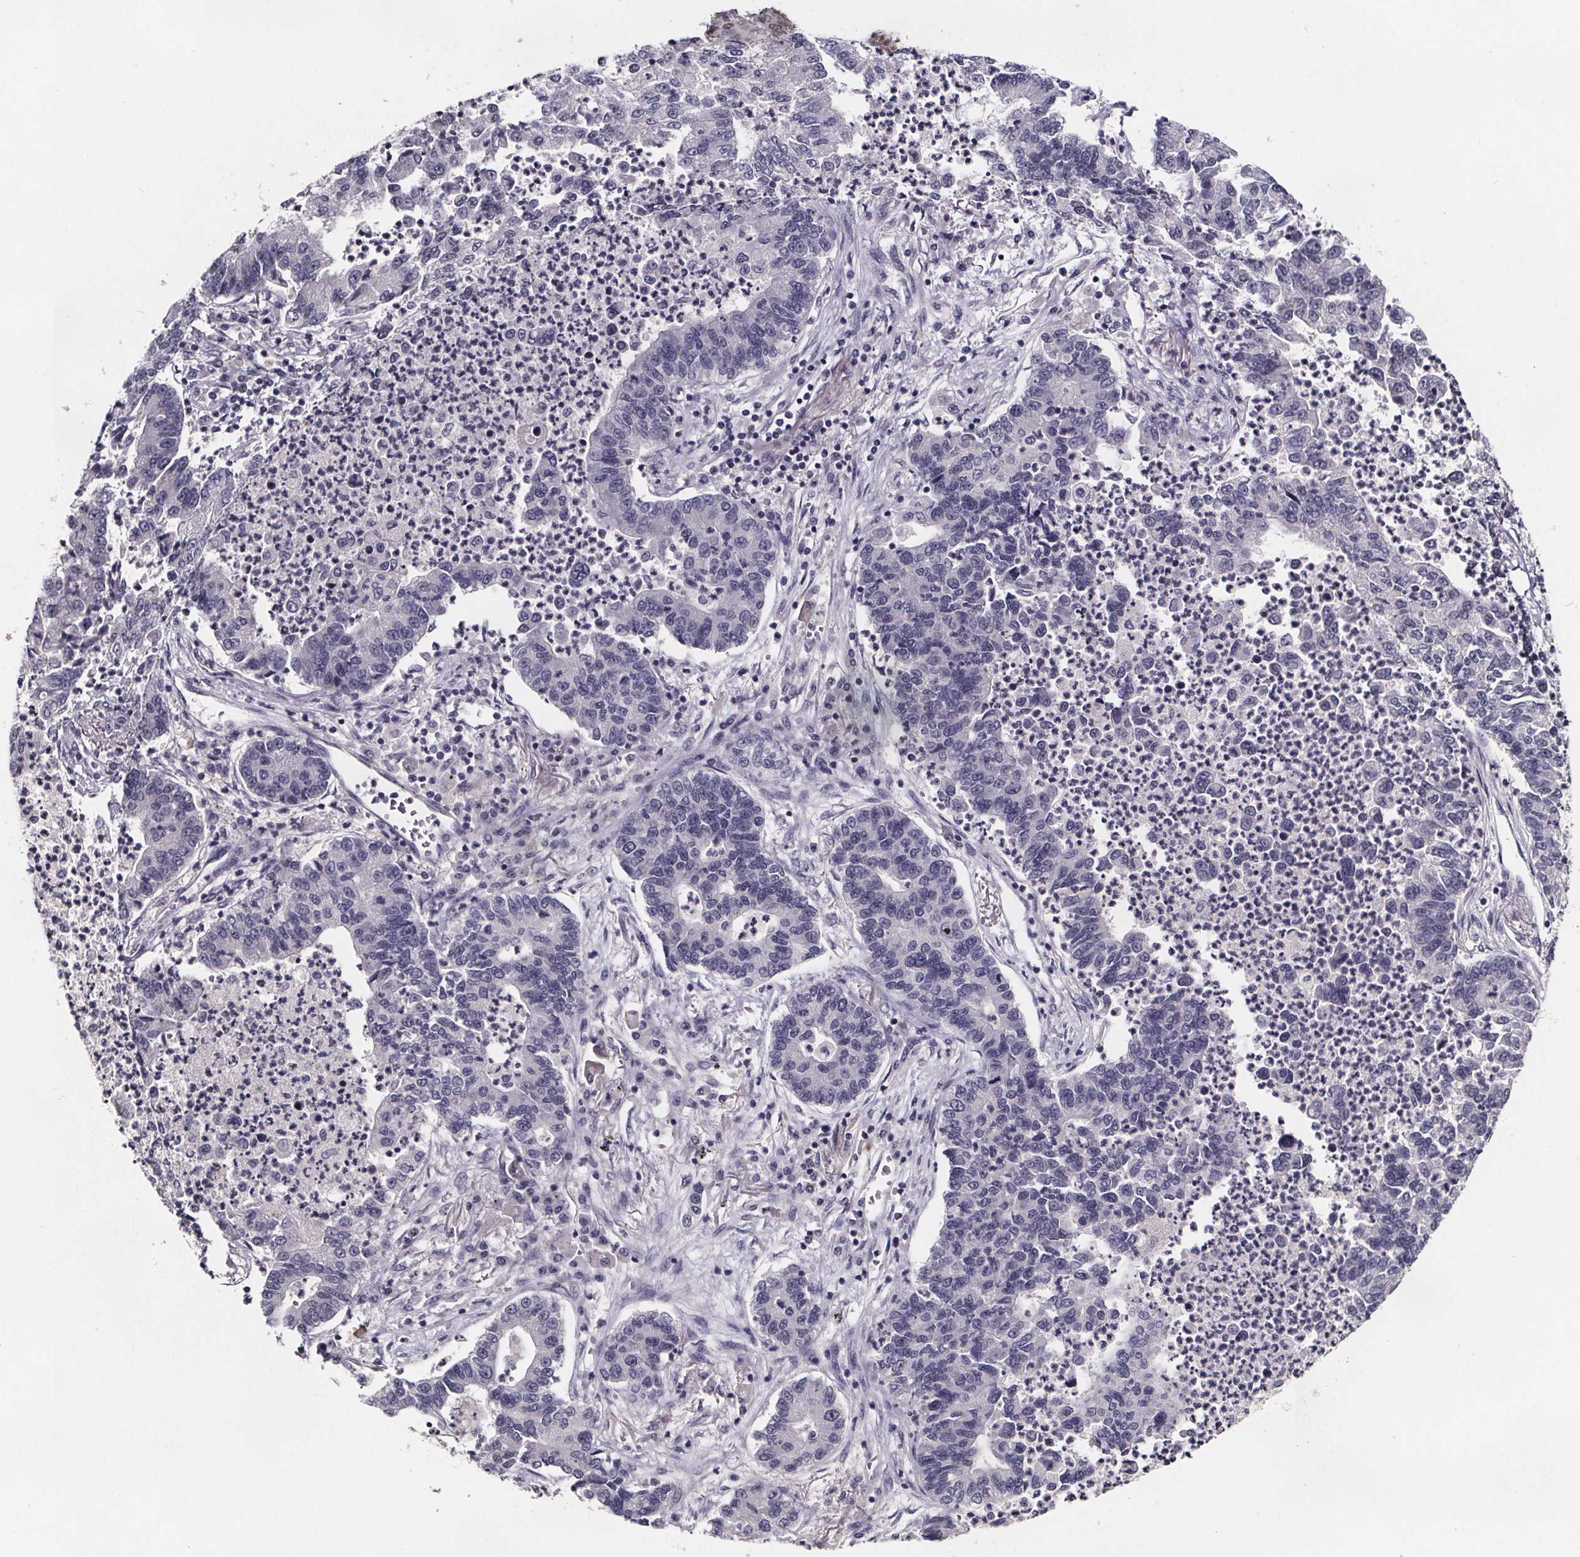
{"staining": {"intensity": "negative", "quantity": "none", "location": "none"}, "tissue": "lung cancer", "cell_type": "Tumor cells", "image_type": "cancer", "snomed": [{"axis": "morphology", "description": "Adenocarcinoma, NOS"}, {"axis": "topography", "description": "Lung"}], "caption": "There is no significant positivity in tumor cells of lung cancer (adenocarcinoma).", "gene": "AR", "patient": {"sex": "female", "age": 57}}